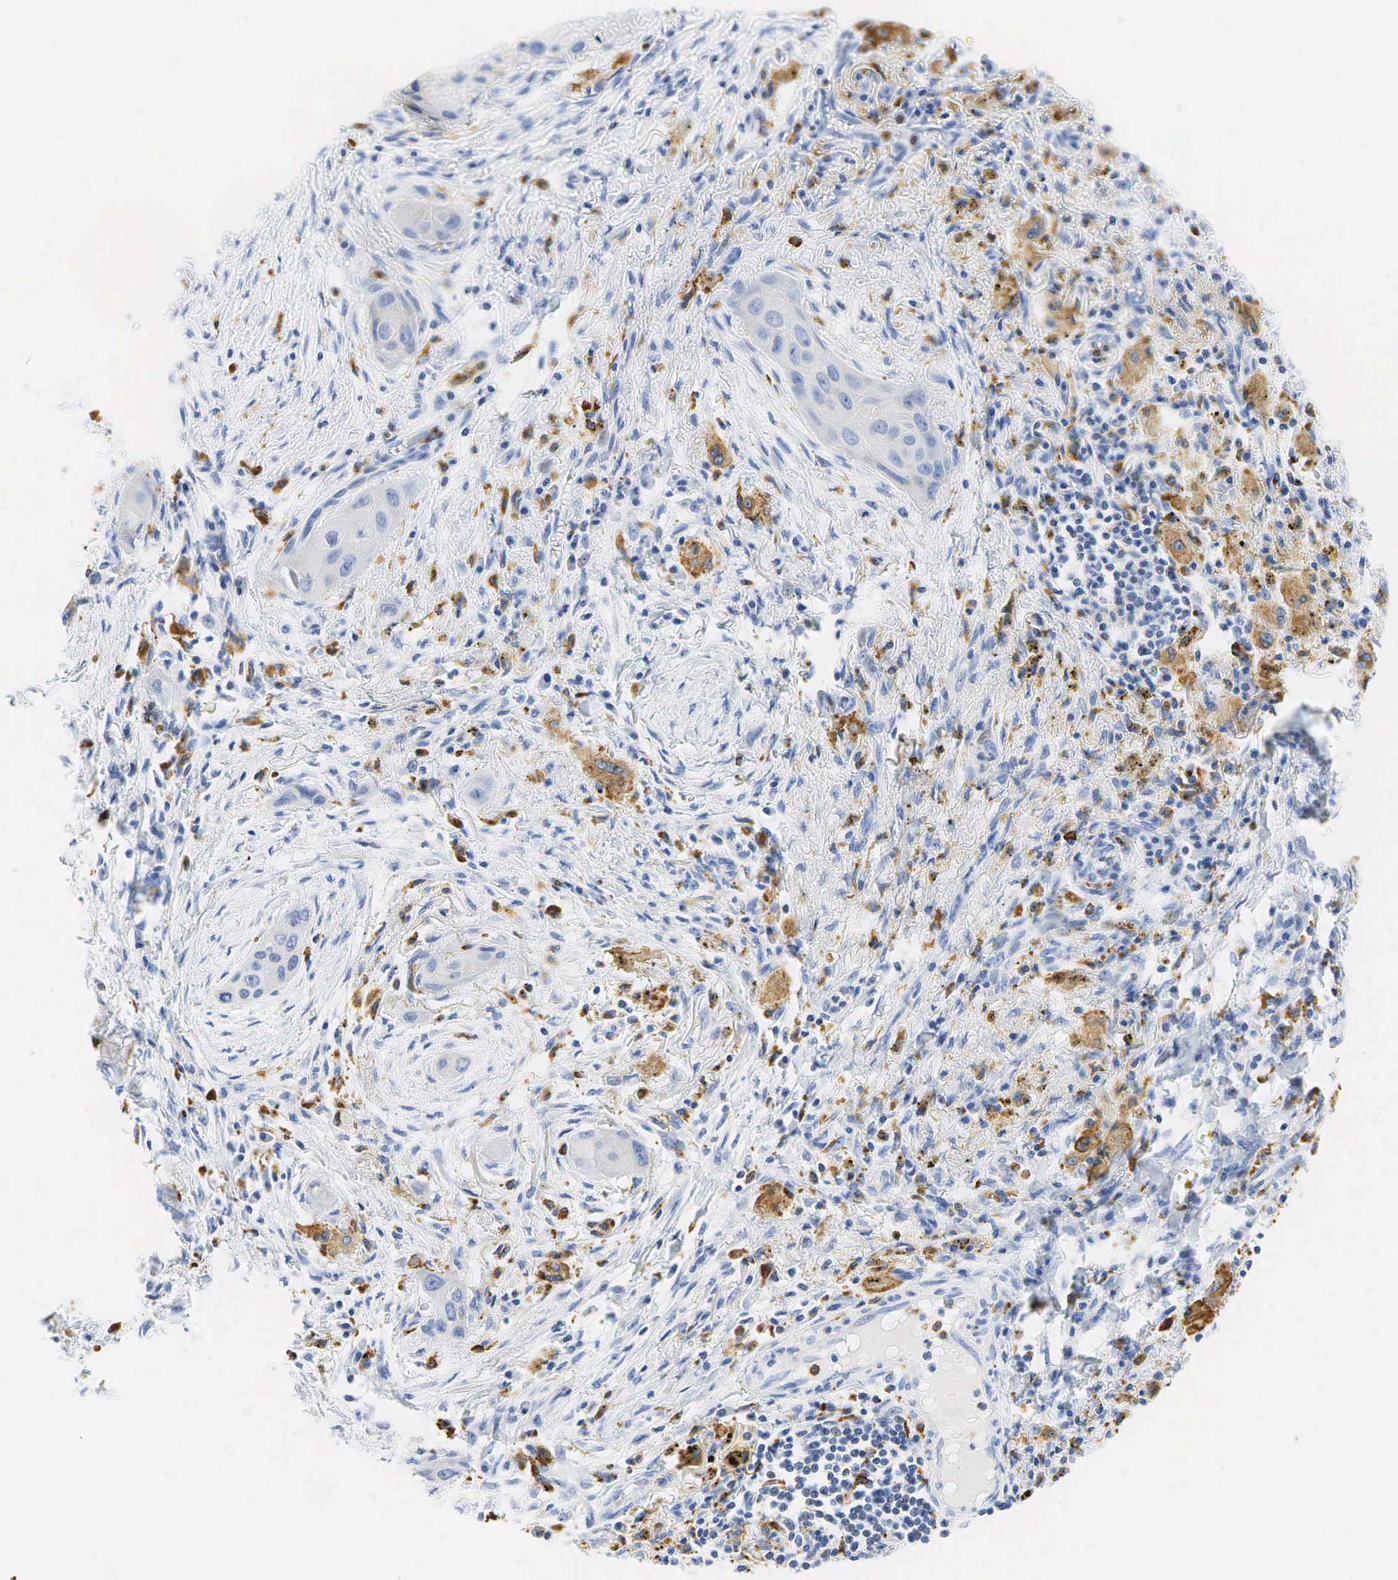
{"staining": {"intensity": "negative", "quantity": "none", "location": "none"}, "tissue": "lung cancer", "cell_type": "Tumor cells", "image_type": "cancer", "snomed": [{"axis": "morphology", "description": "Squamous cell carcinoma, NOS"}, {"axis": "topography", "description": "Lung"}], "caption": "Lung cancer (squamous cell carcinoma) was stained to show a protein in brown. There is no significant expression in tumor cells.", "gene": "CD68", "patient": {"sex": "male", "age": 71}}